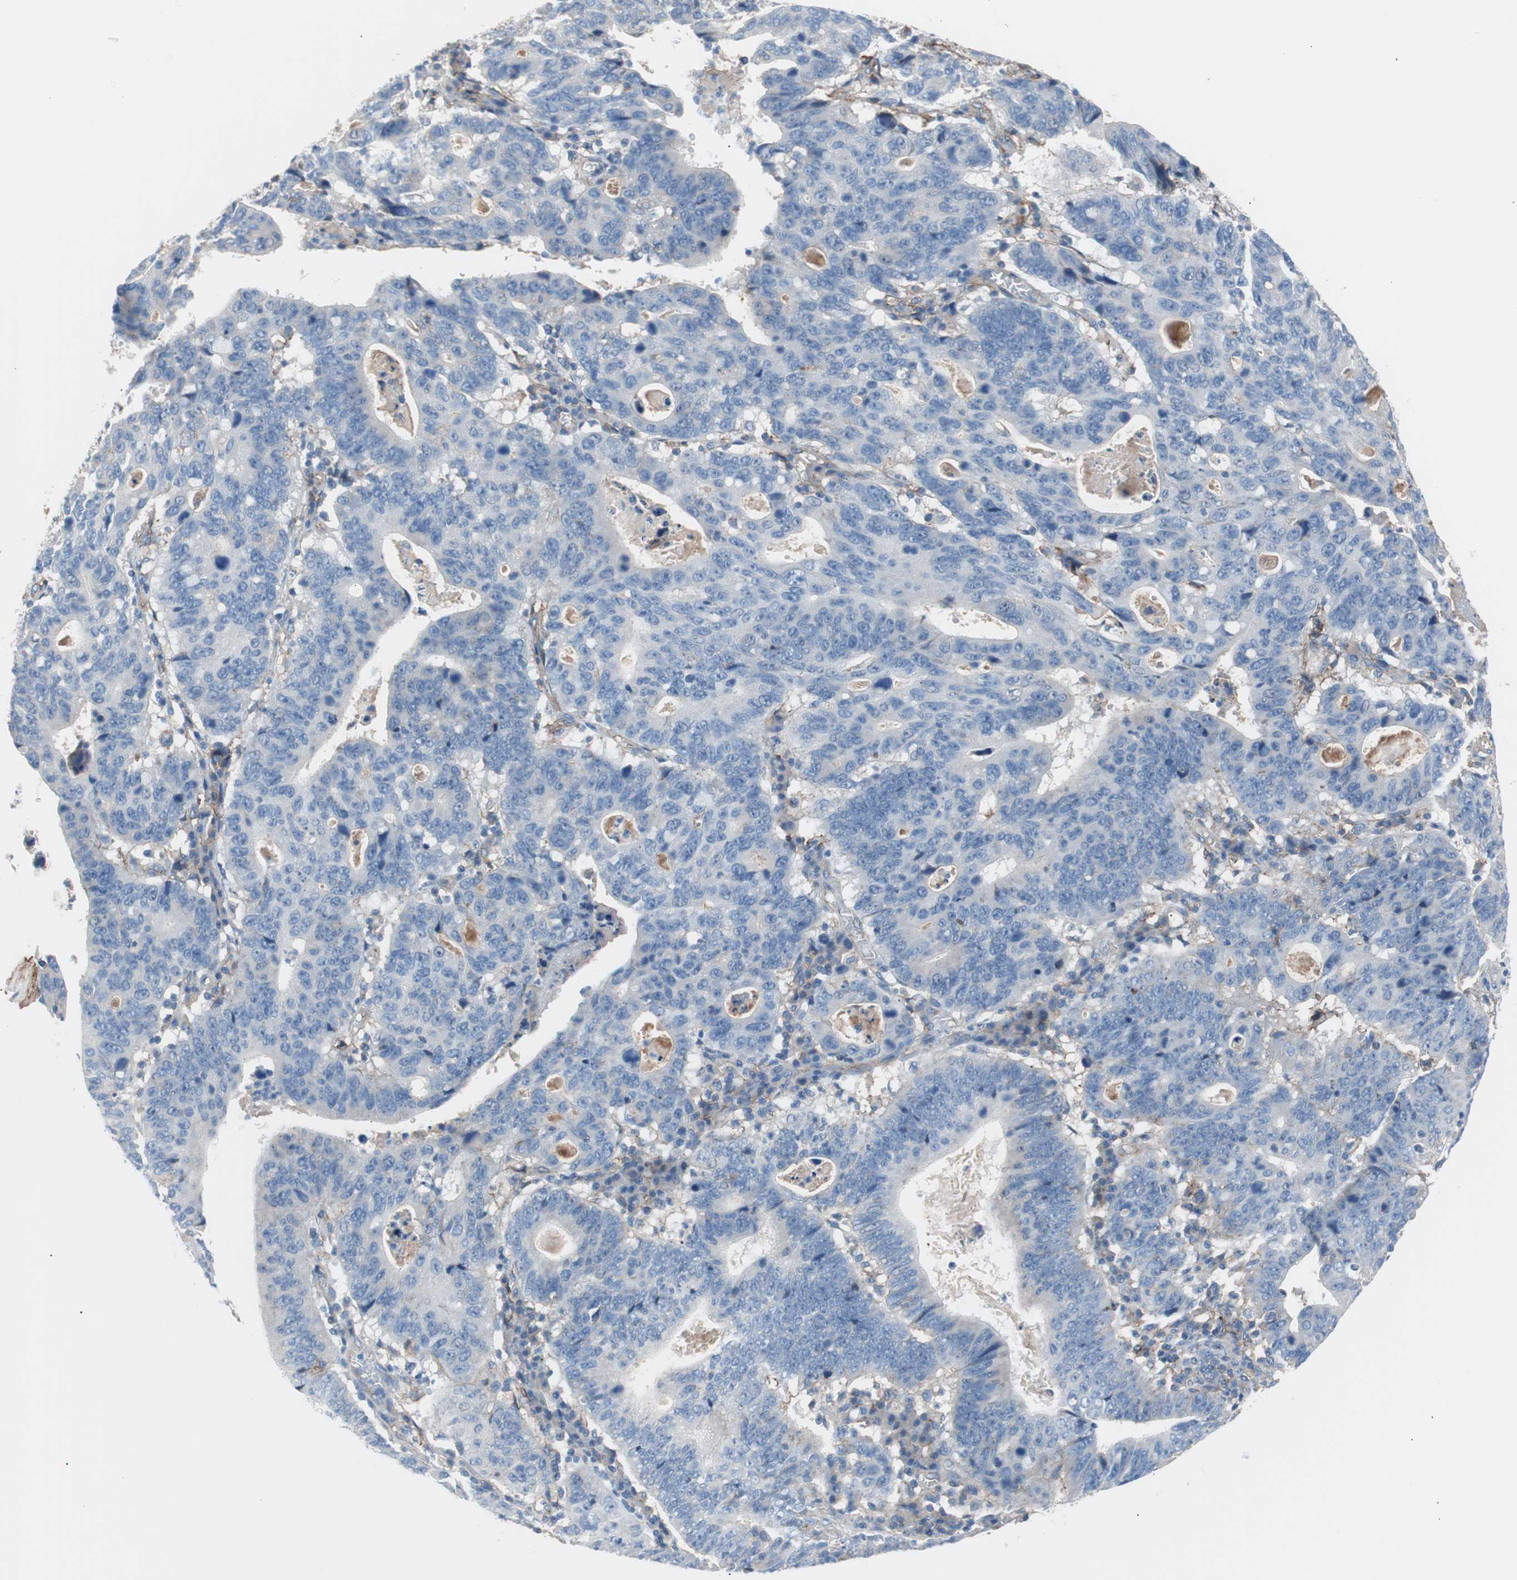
{"staining": {"intensity": "negative", "quantity": "none", "location": "none"}, "tissue": "stomach cancer", "cell_type": "Tumor cells", "image_type": "cancer", "snomed": [{"axis": "morphology", "description": "Adenocarcinoma, NOS"}, {"axis": "topography", "description": "Stomach"}], "caption": "Stomach cancer (adenocarcinoma) was stained to show a protein in brown. There is no significant positivity in tumor cells.", "gene": "CD81", "patient": {"sex": "male", "age": 59}}